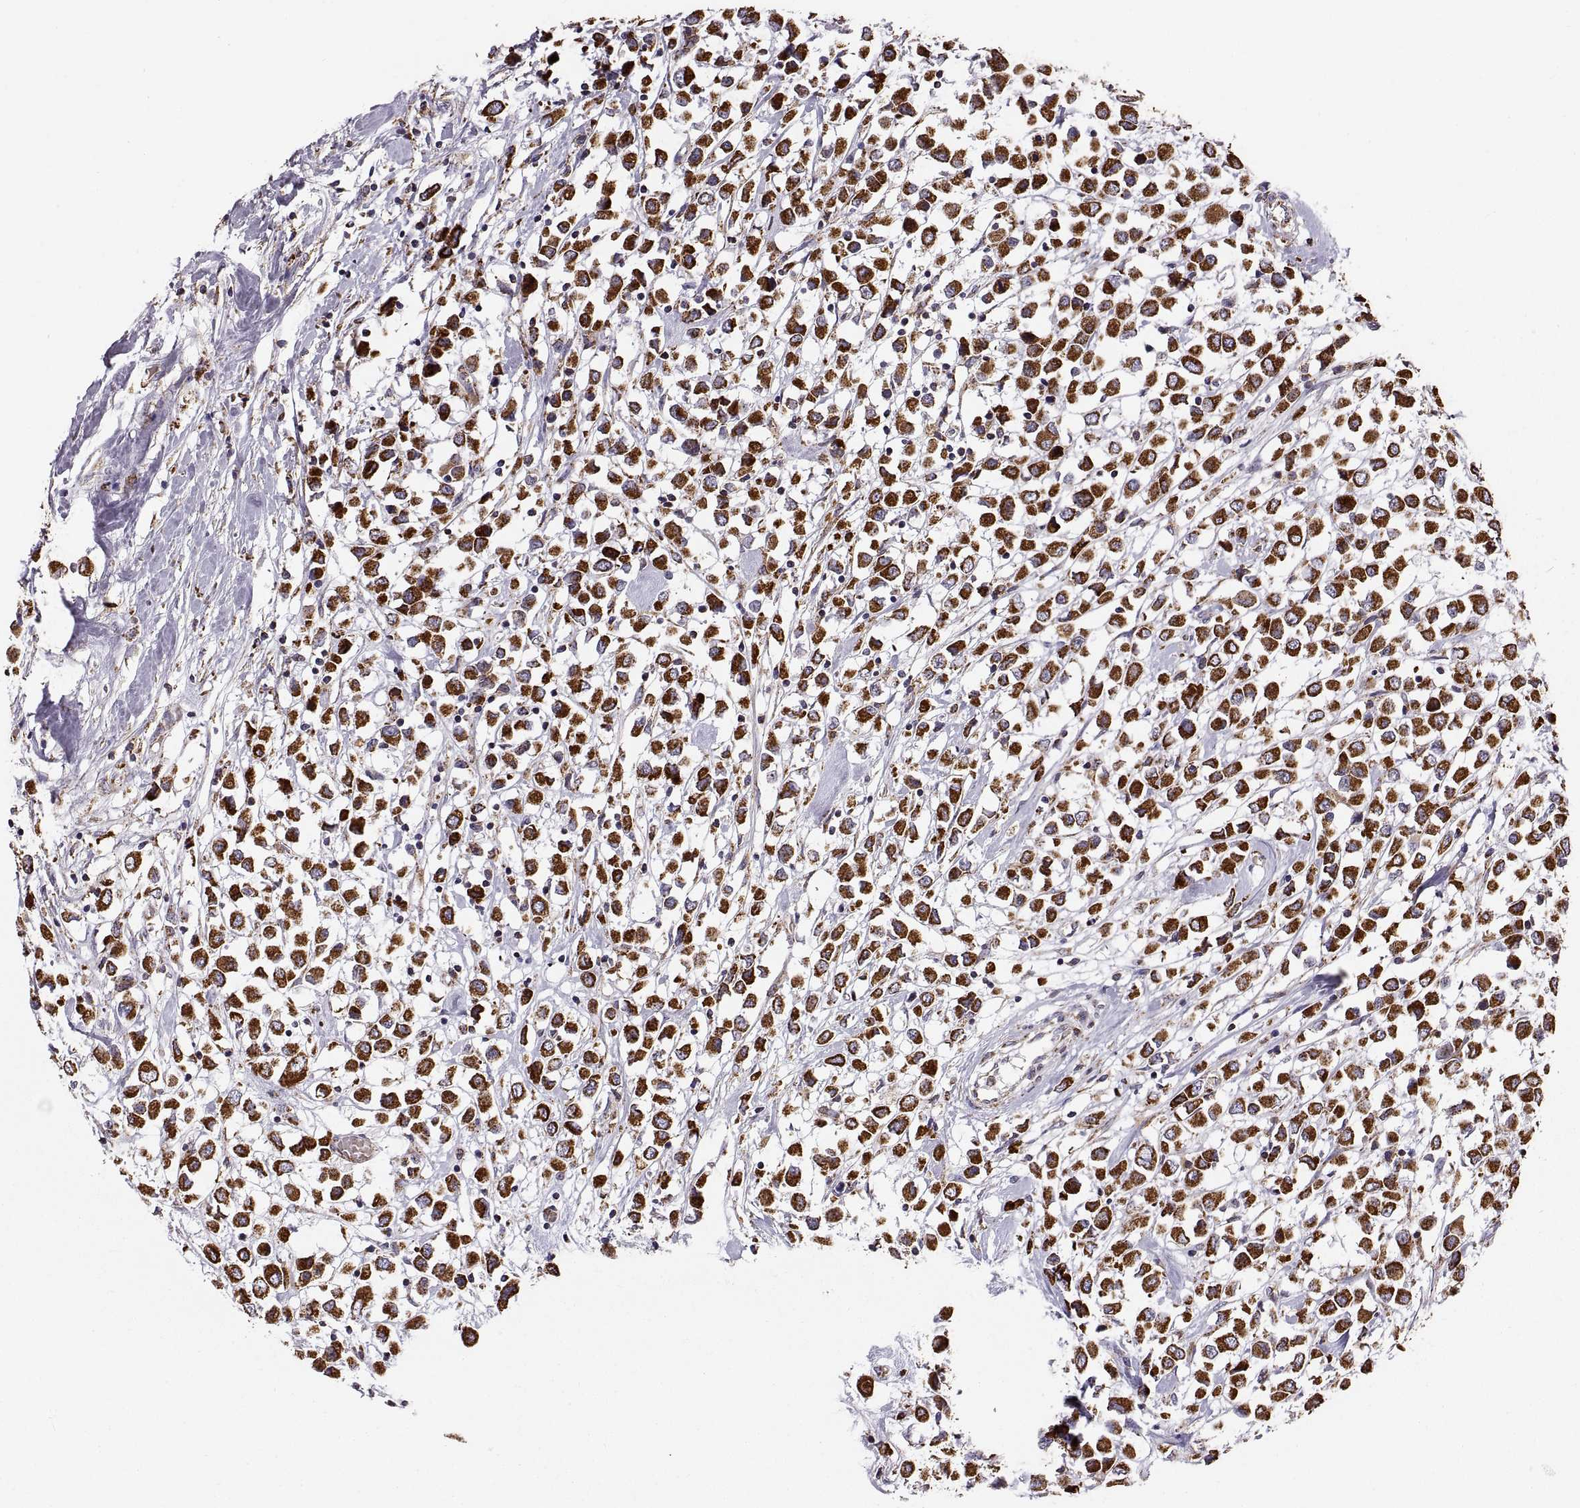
{"staining": {"intensity": "strong", "quantity": ">75%", "location": "cytoplasmic/membranous"}, "tissue": "breast cancer", "cell_type": "Tumor cells", "image_type": "cancer", "snomed": [{"axis": "morphology", "description": "Duct carcinoma"}, {"axis": "topography", "description": "Breast"}], "caption": "IHC of human breast cancer (infiltrating ductal carcinoma) reveals high levels of strong cytoplasmic/membranous expression in about >75% of tumor cells. The staining was performed using DAB (3,3'-diaminobenzidine) to visualize the protein expression in brown, while the nuclei were stained in blue with hematoxylin (Magnification: 20x).", "gene": "ARSD", "patient": {"sex": "female", "age": 61}}